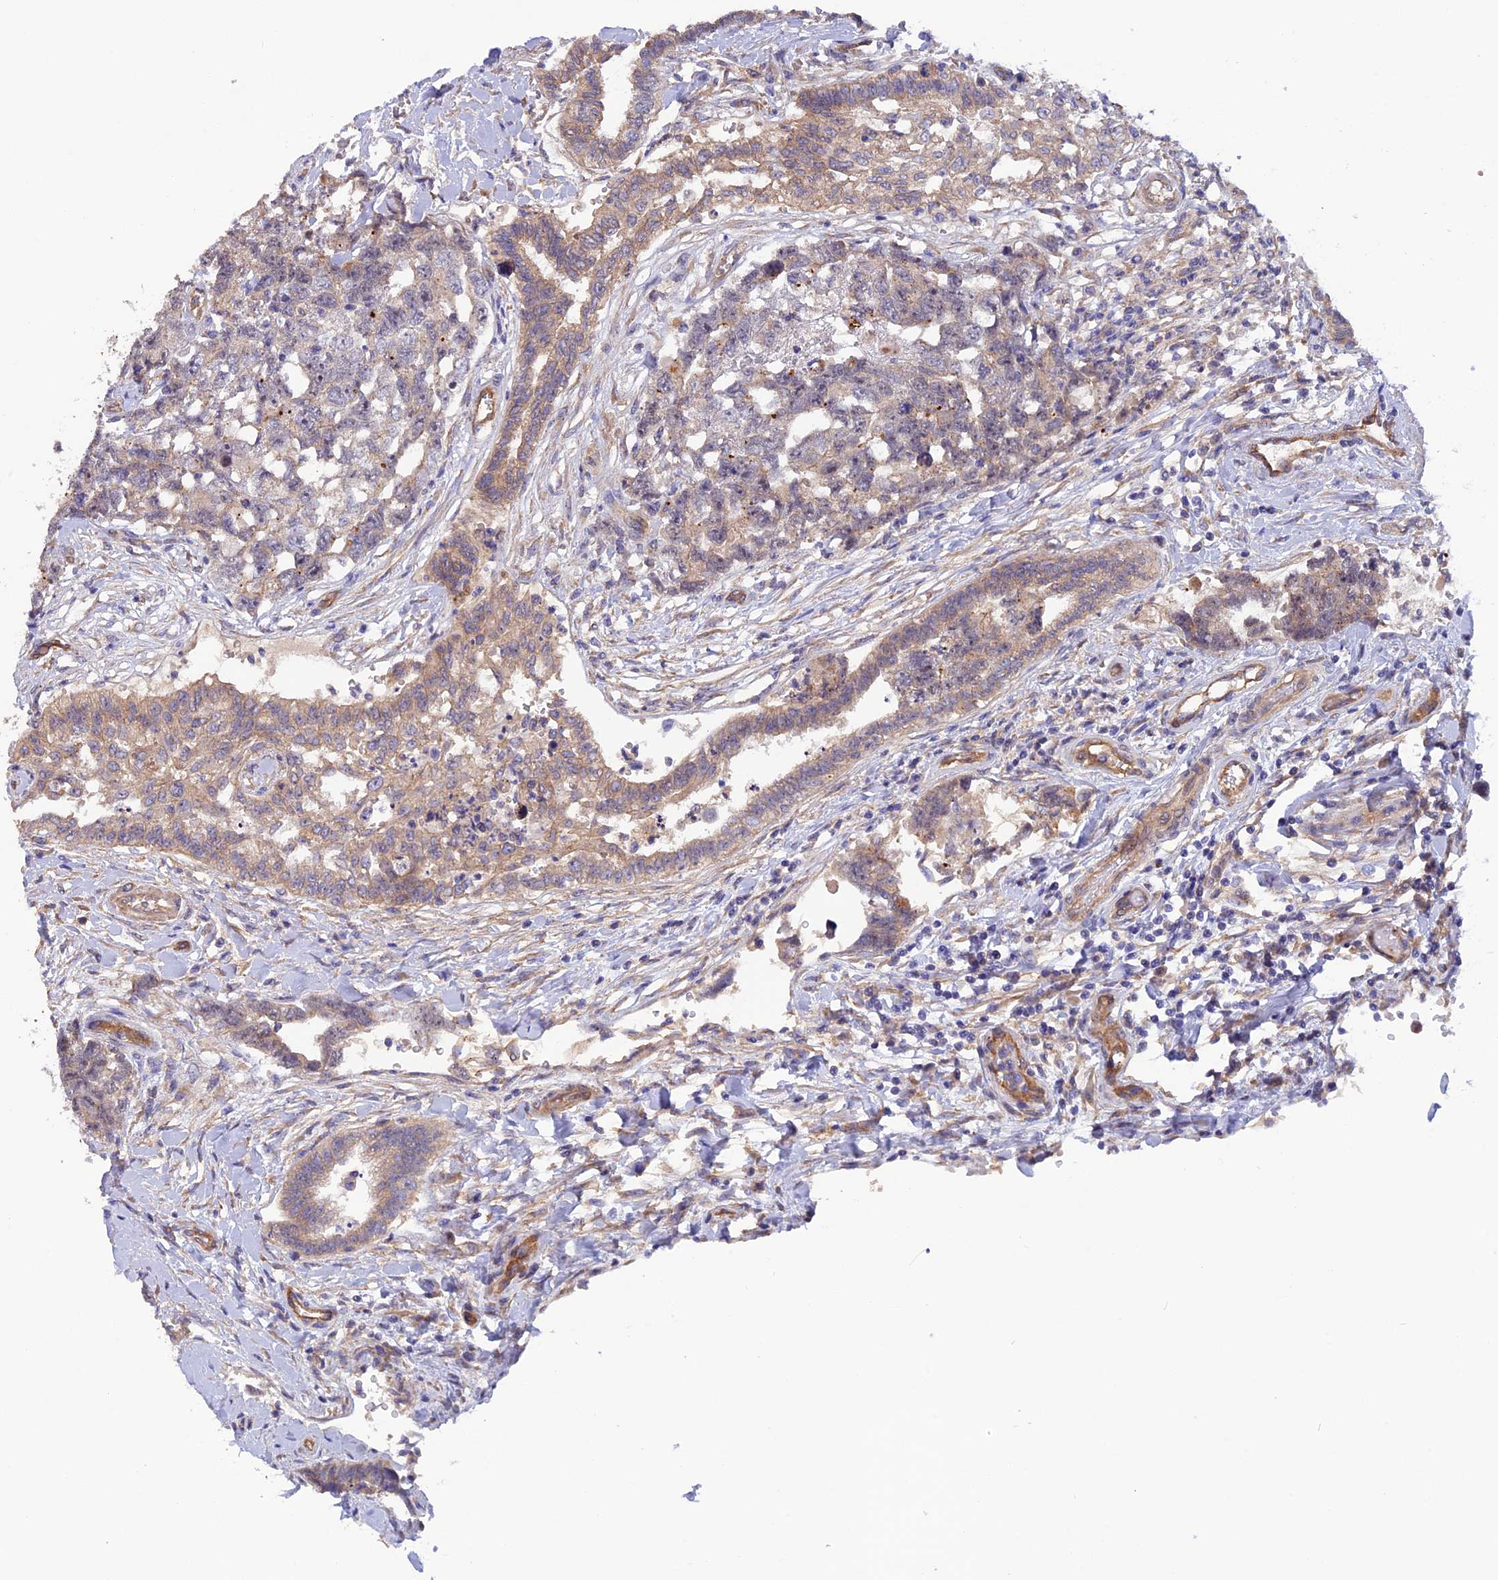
{"staining": {"intensity": "moderate", "quantity": "25%-75%", "location": "cytoplasmic/membranous"}, "tissue": "testis cancer", "cell_type": "Tumor cells", "image_type": "cancer", "snomed": [{"axis": "morphology", "description": "Carcinoma, Embryonal, NOS"}, {"axis": "topography", "description": "Testis"}], "caption": "Protein staining shows moderate cytoplasmic/membranous staining in about 25%-75% of tumor cells in embryonal carcinoma (testis).", "gene": "DUS3L", "patient": {"sex": "male", "age": 31}}